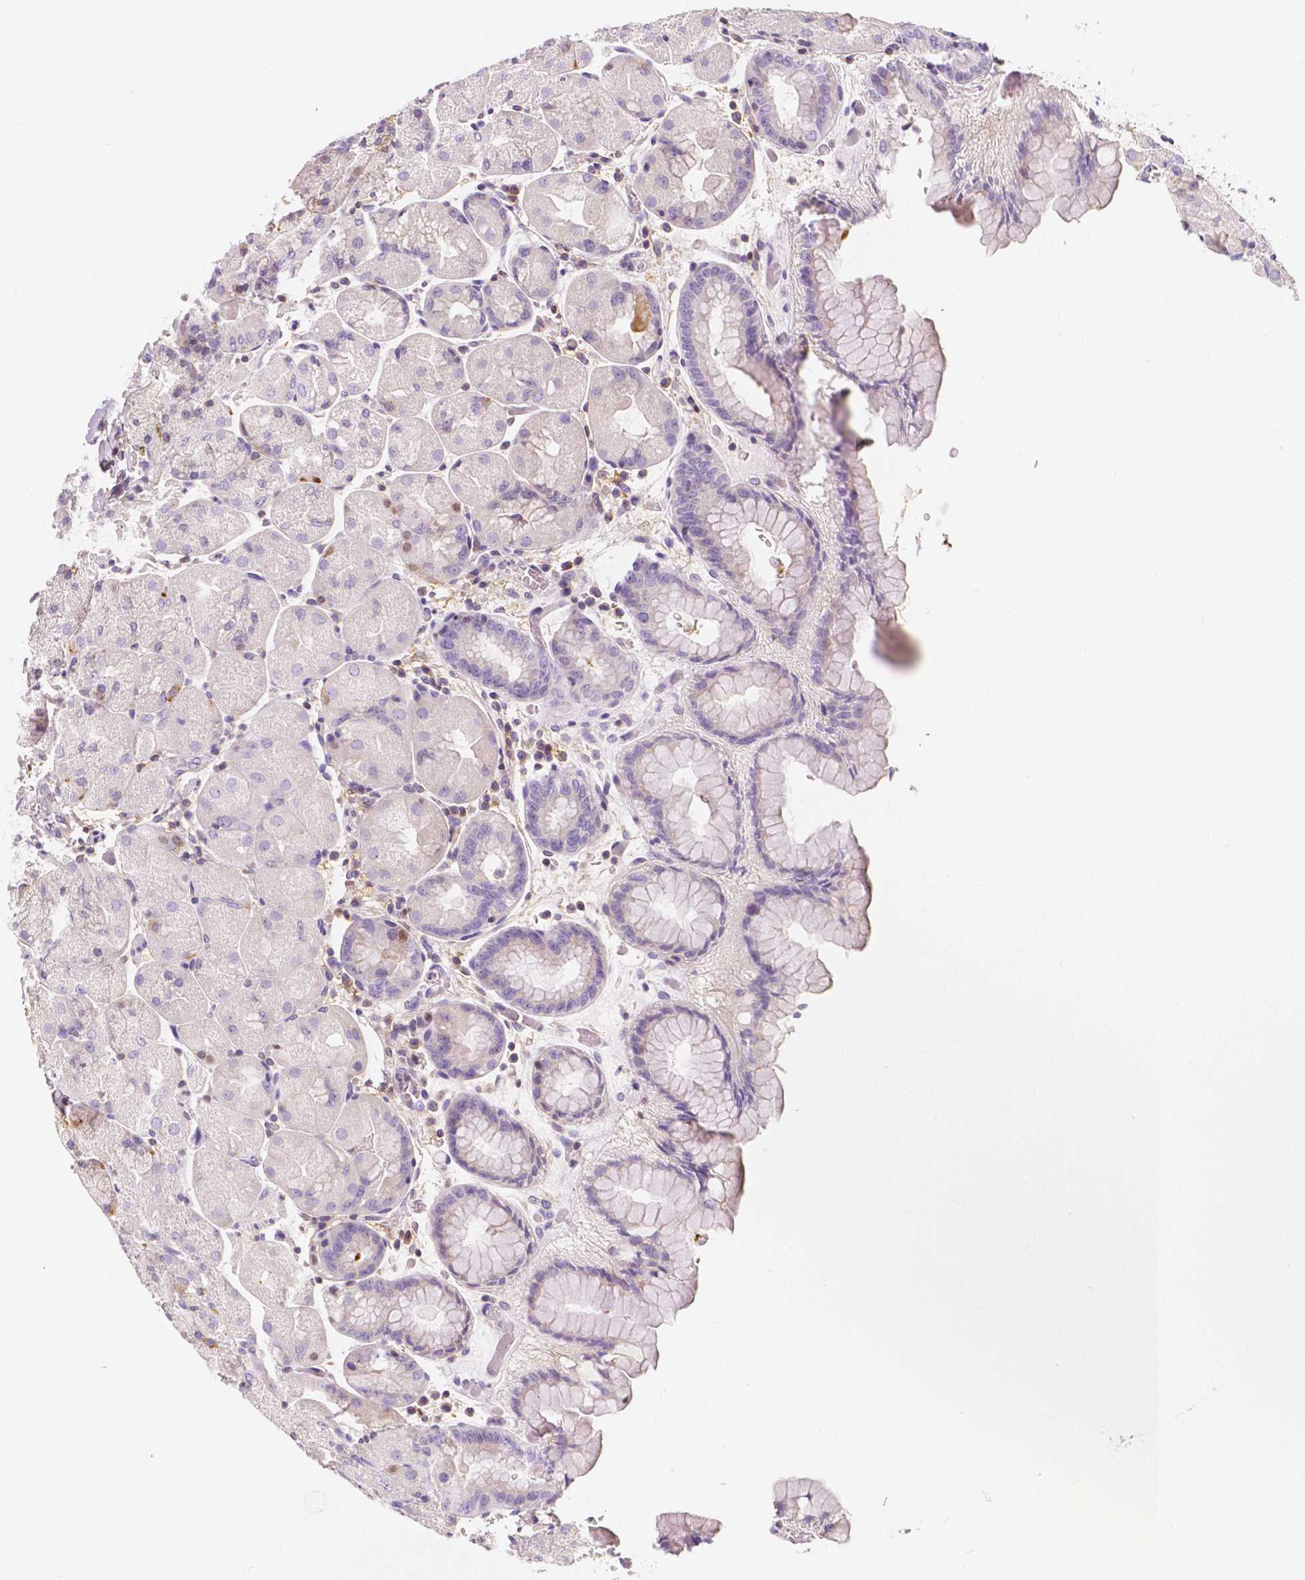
{"staining": {"intensity": "moderate", "quantity": "<25%", "location": "cytoplasmic/membranous"}, "tissue": "stomach", "cell_type": "Glandular cells", "image_type": "normal", "snomed": [{"axis": "morphology", "description": "Normal tissue, NOS"}, {"axis": "topography", "description": "Stomach, upper"}, {"axis": "topography", "description": "Stomach"}, {"axis": "topography", "description": "Stomach, lower"}], "caption": "A photomicrograph of stomach stained for a protein exhibits moderate cytoplasmic/membranous brown staining in glandular cells. (IHC, brightfield microscopy, high magnification).", "gene": "GABRD", "patient": {"sex": "male", "age": 62}}